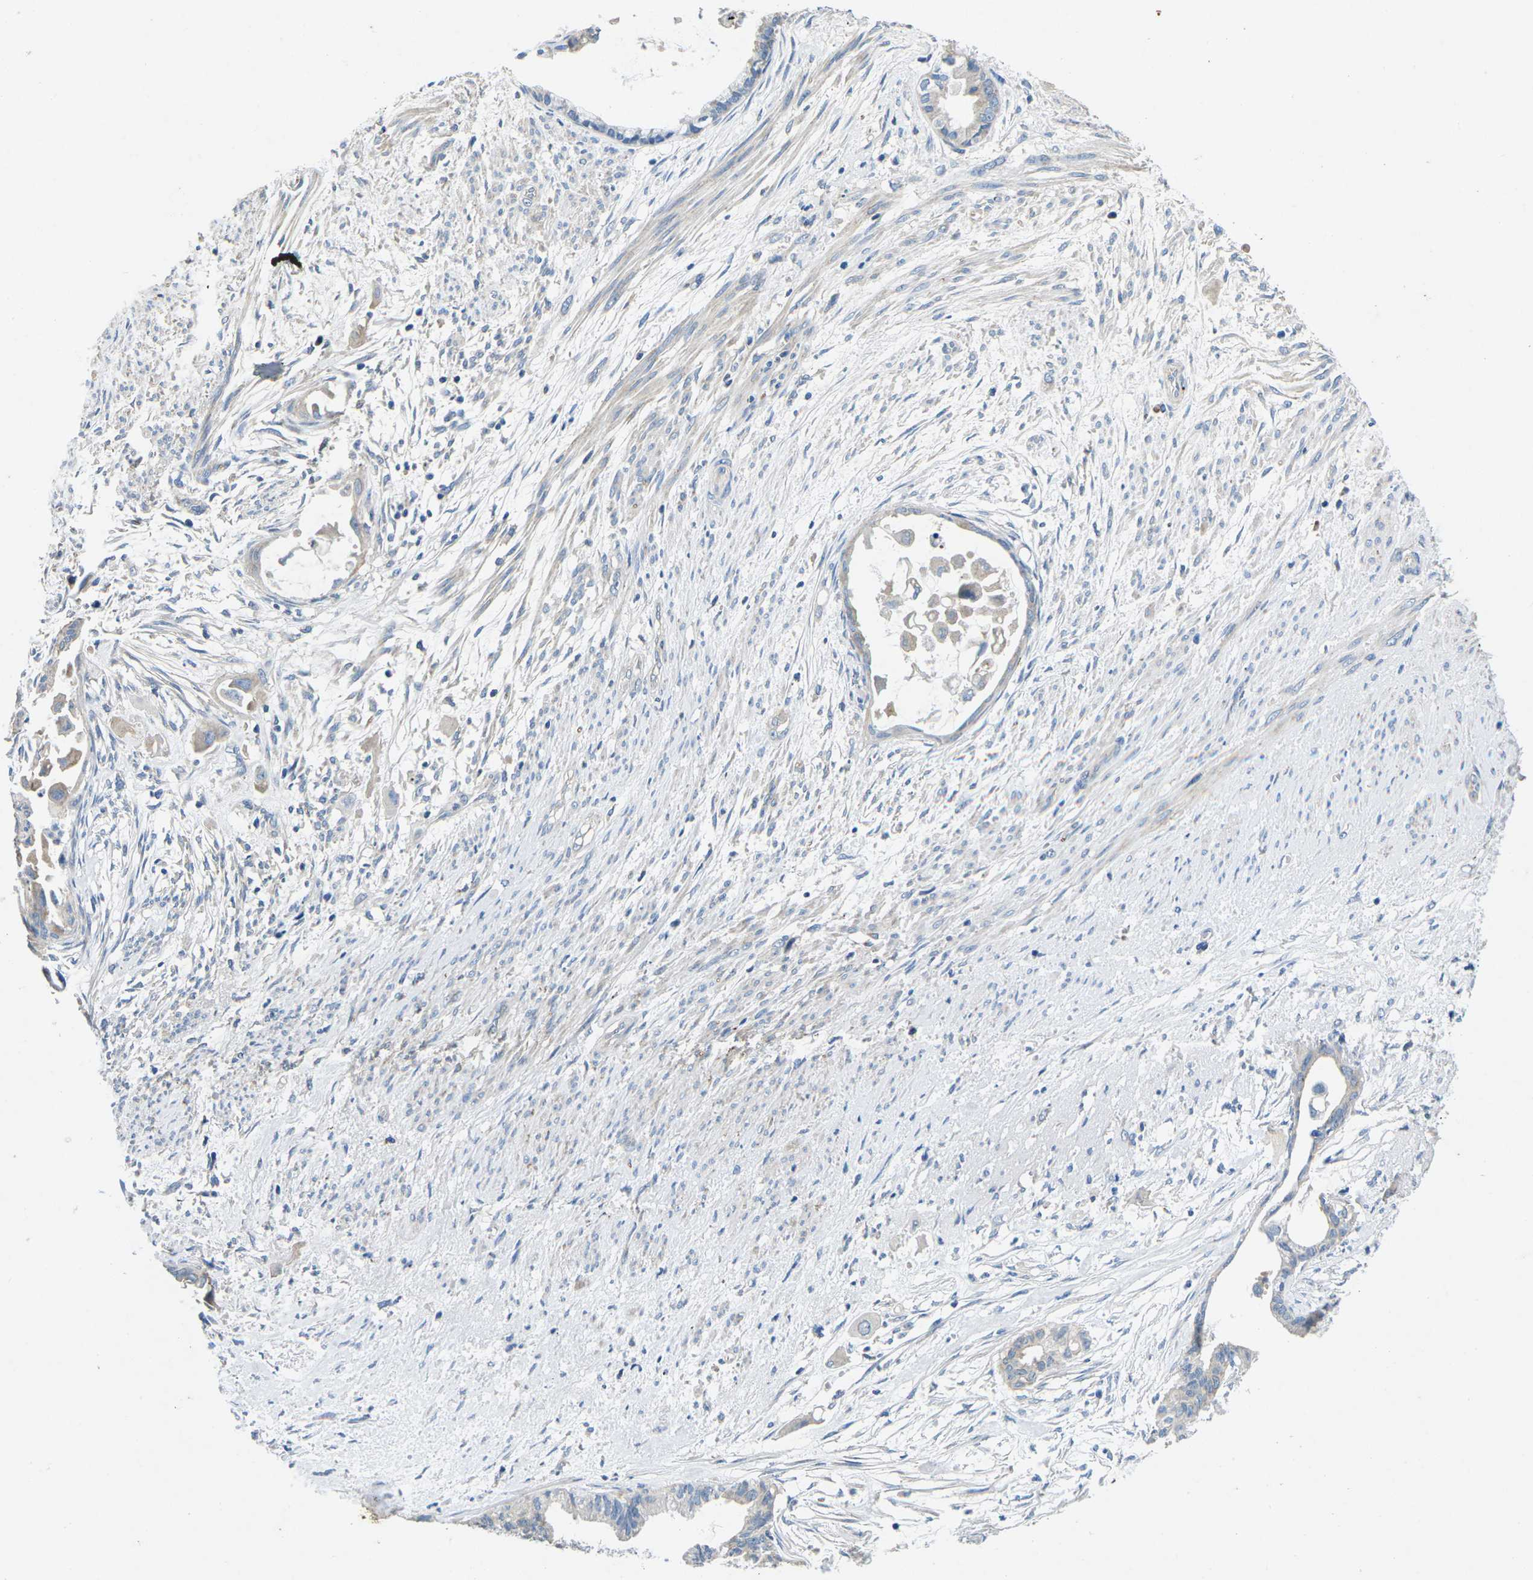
{"staining": {"intensity": "negative", "quantity": "none", "location": "none"}, "tissue": "cervical cancer", "cell_type": "Tumor cells", "image_type": "cancer", "snomed": [{"axis": "morphology", "description": "Normal tissue, NOS"}, {"axis": "morphology", "description": "Adenocarcinoma, NOS"}, {"axis": "topography", "description": "Cervix"}, {"axis": "topography", "description": "Endometrium"}], "caption": "High magnification brightfield microscopy of cervical cancer (adenocarcinoma) stained with DAB (3,3'-diaminobenzidine) (brown) and counterstained with hematoxylin (blue): tumor cells show no significant expression. (DAB immunohistochemistry visualized using brightfield microscopy, high magnification).", "gene": "PDCD6IP", "patient": {"sex": "female", "age": 86}}